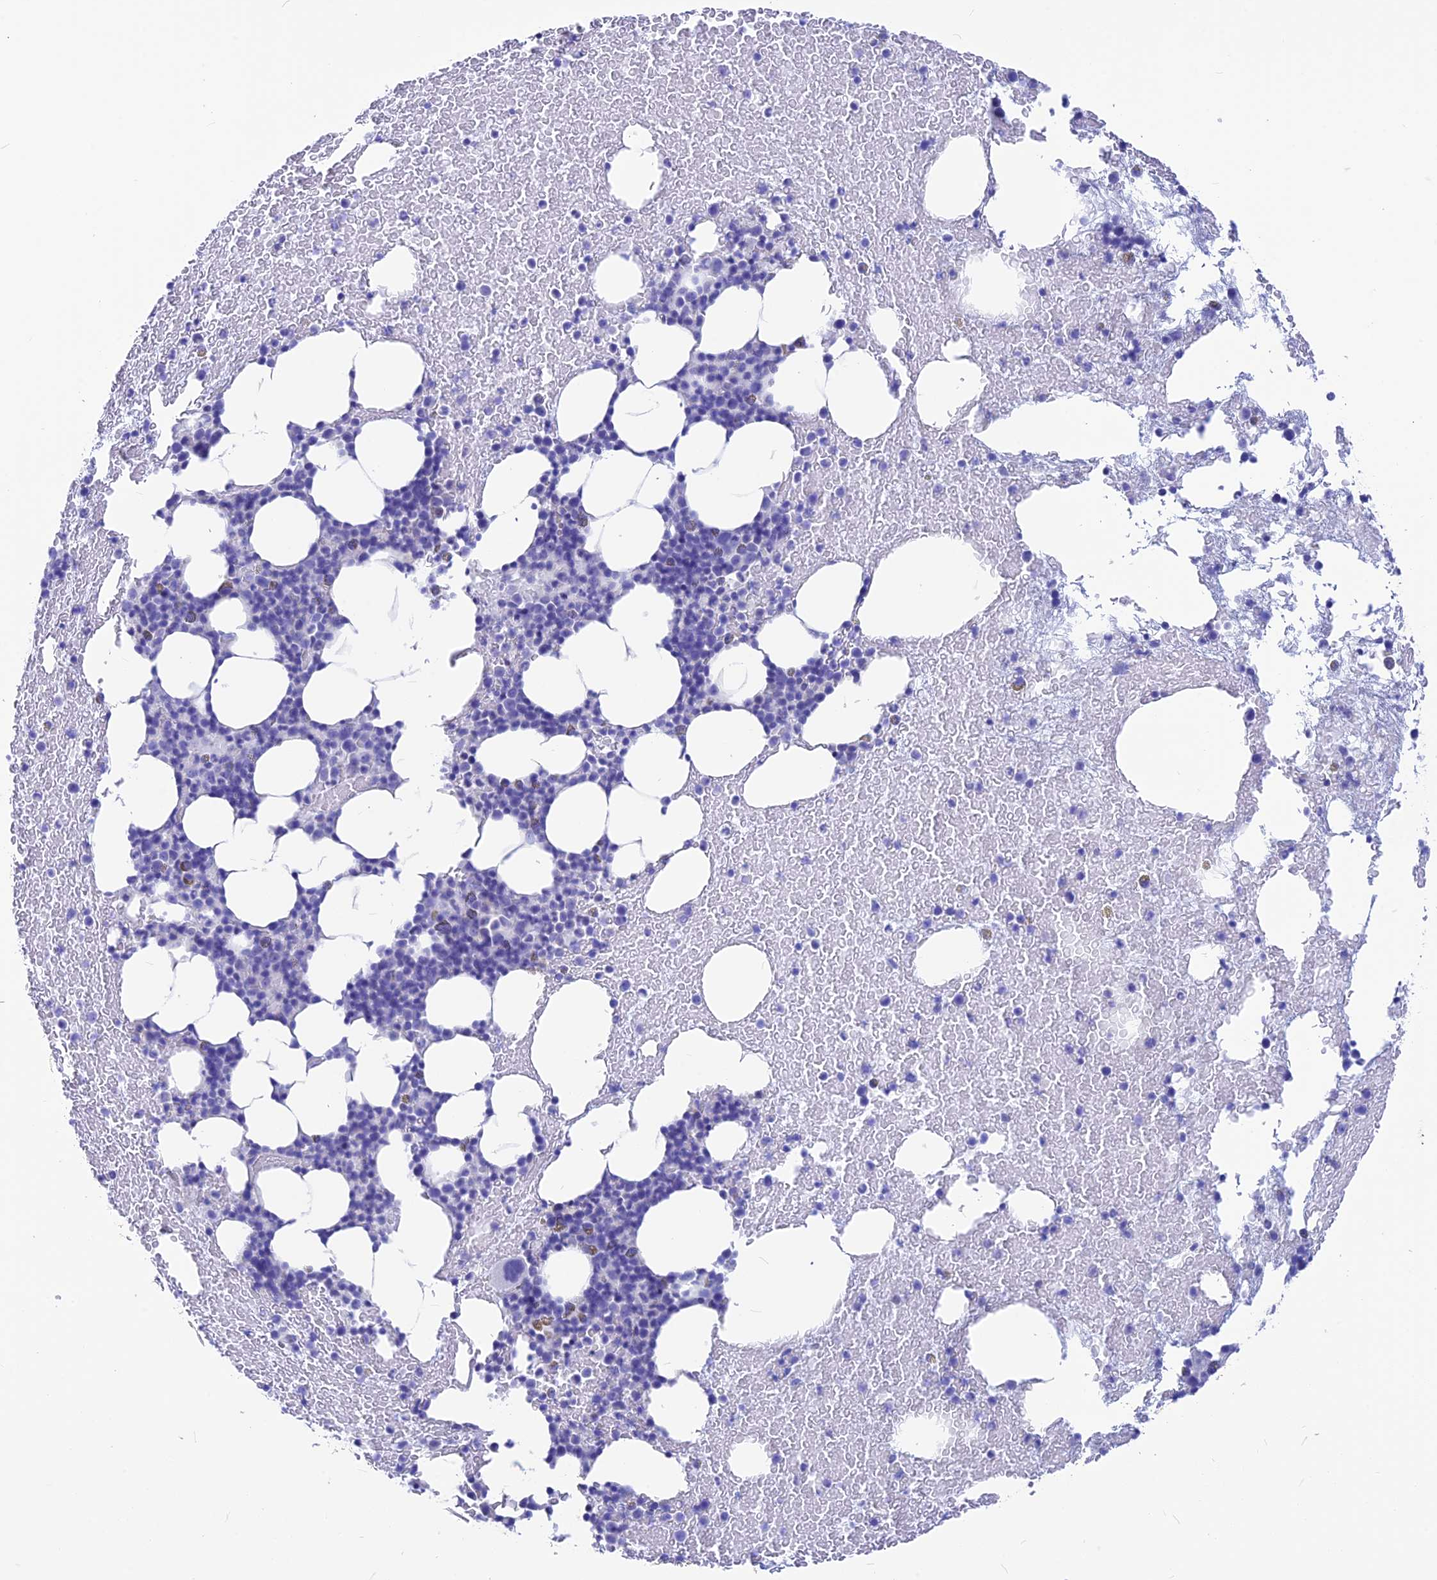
{"staining": {"intensity": "negative", "quantity": "none", "location": "none"}, "tissue": "bone marrow", "cell_type": "Hematopoietic cells", "image_type": "normal", "snomed": [{"axis": "morphology", "description": "Normal tissue, NOS"}, {"axis": "topography", "description": "Bone marrow"}], "caption": "DAB (3,3'-diaminobenzidine) immunohistochemical staining of unremarkable bone marrow reveals no significant expression in hematopoietic cells.", "gene": "GNGT2", "patient": {"sex": "male", "age": 57}}